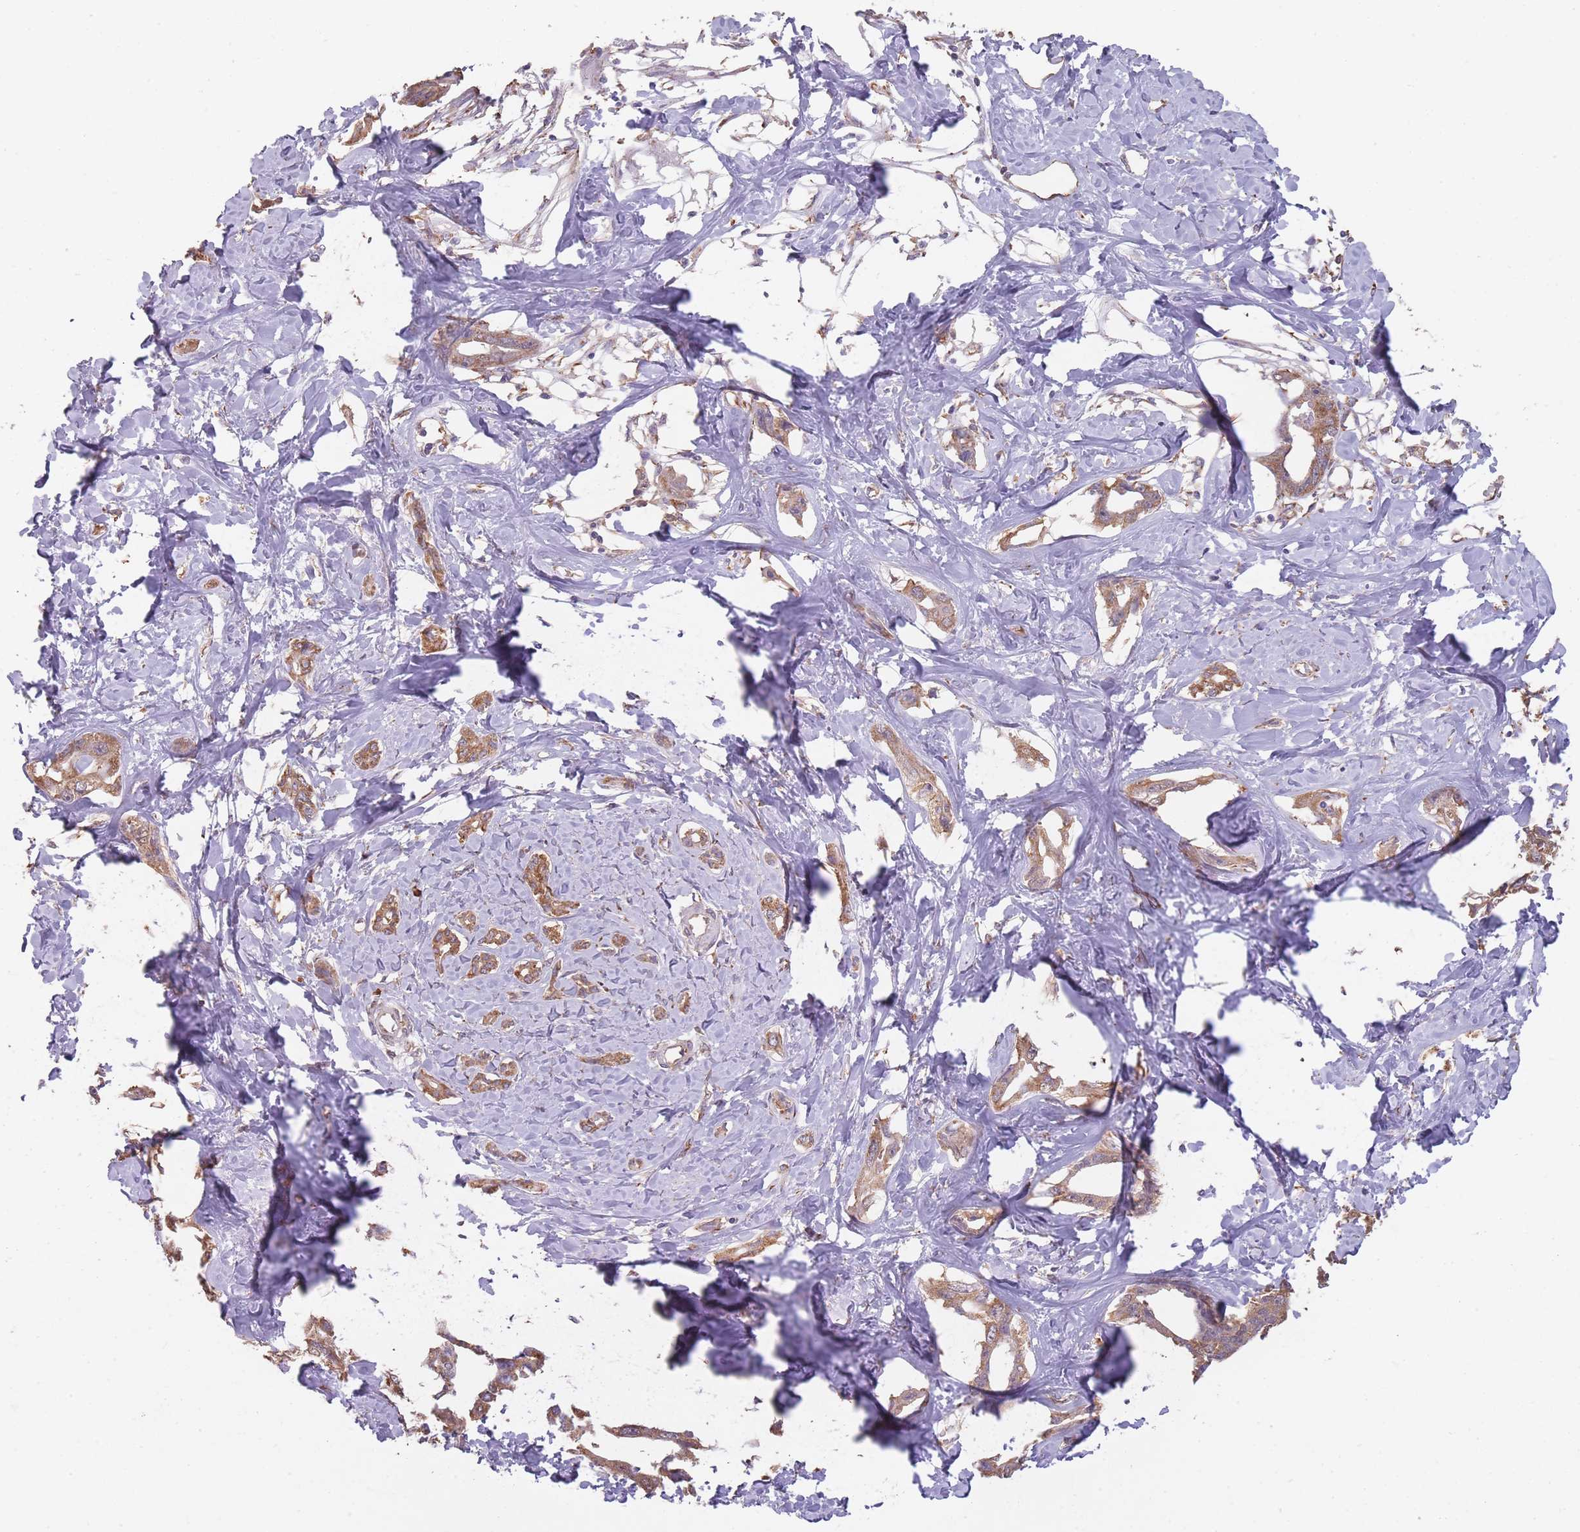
{"staining": {"intensity": "moderate", "quantity": ">75%", "location": "cytoplasmic/membranous"}, "tissue": "liver cancer", "cell_type": "Tumor cells", "image_type": "cancer", "snomed": [{"axis": "morphology", "description": "Cholangiocarcinoma"}, {"axis": "topography", "description": "Liver"}], "caption": "Immunohistochemistry of liver cholangiocarcinoma reveals medium levels of moderate cytoplasmic/membranous staining in about >75% of tumor cells.", "gene": "SANBR", "patient": {"sex": "male", "age": 59}}